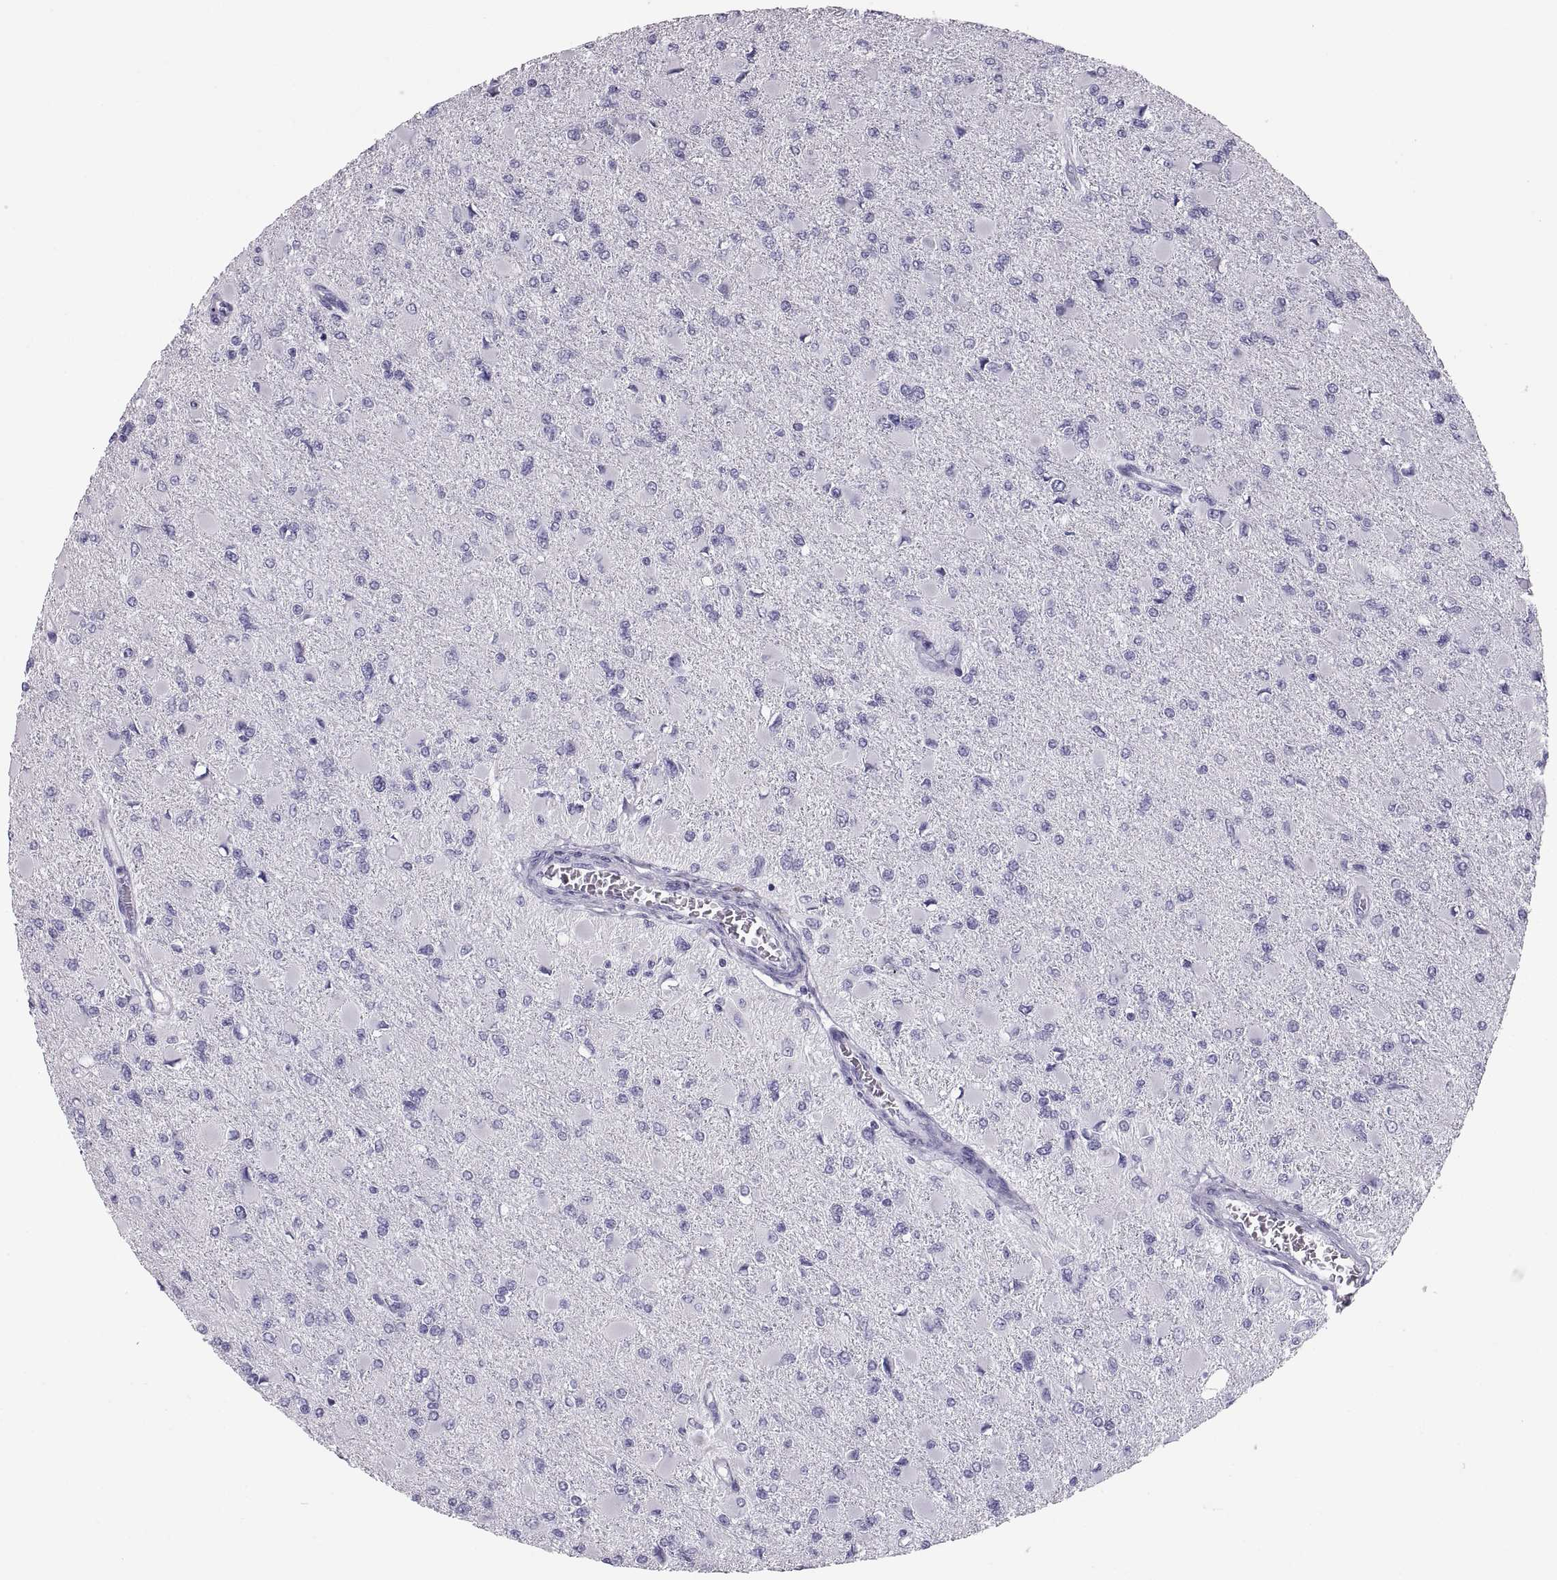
{"staining": {"intensity": "negative", "quantity": "none", "location": "none"}, "tissue": "glioma", "cell_type": "Tumor cells", "image_type": "cancer", "snomed": [{"axis": "morphology", "description": "Glioma, malignant, High grade"}, {"axis": "topography", "description": "Cerebral cortex"}], "caption": "This image is of malignant glioma (high-grade) stained with IHC to label a protein in brown with the nuclei are counter-stained blue. There is no expression in tumor cells.", "gene": "PAX2", "patient": {"sex": "female", "age": 36}}